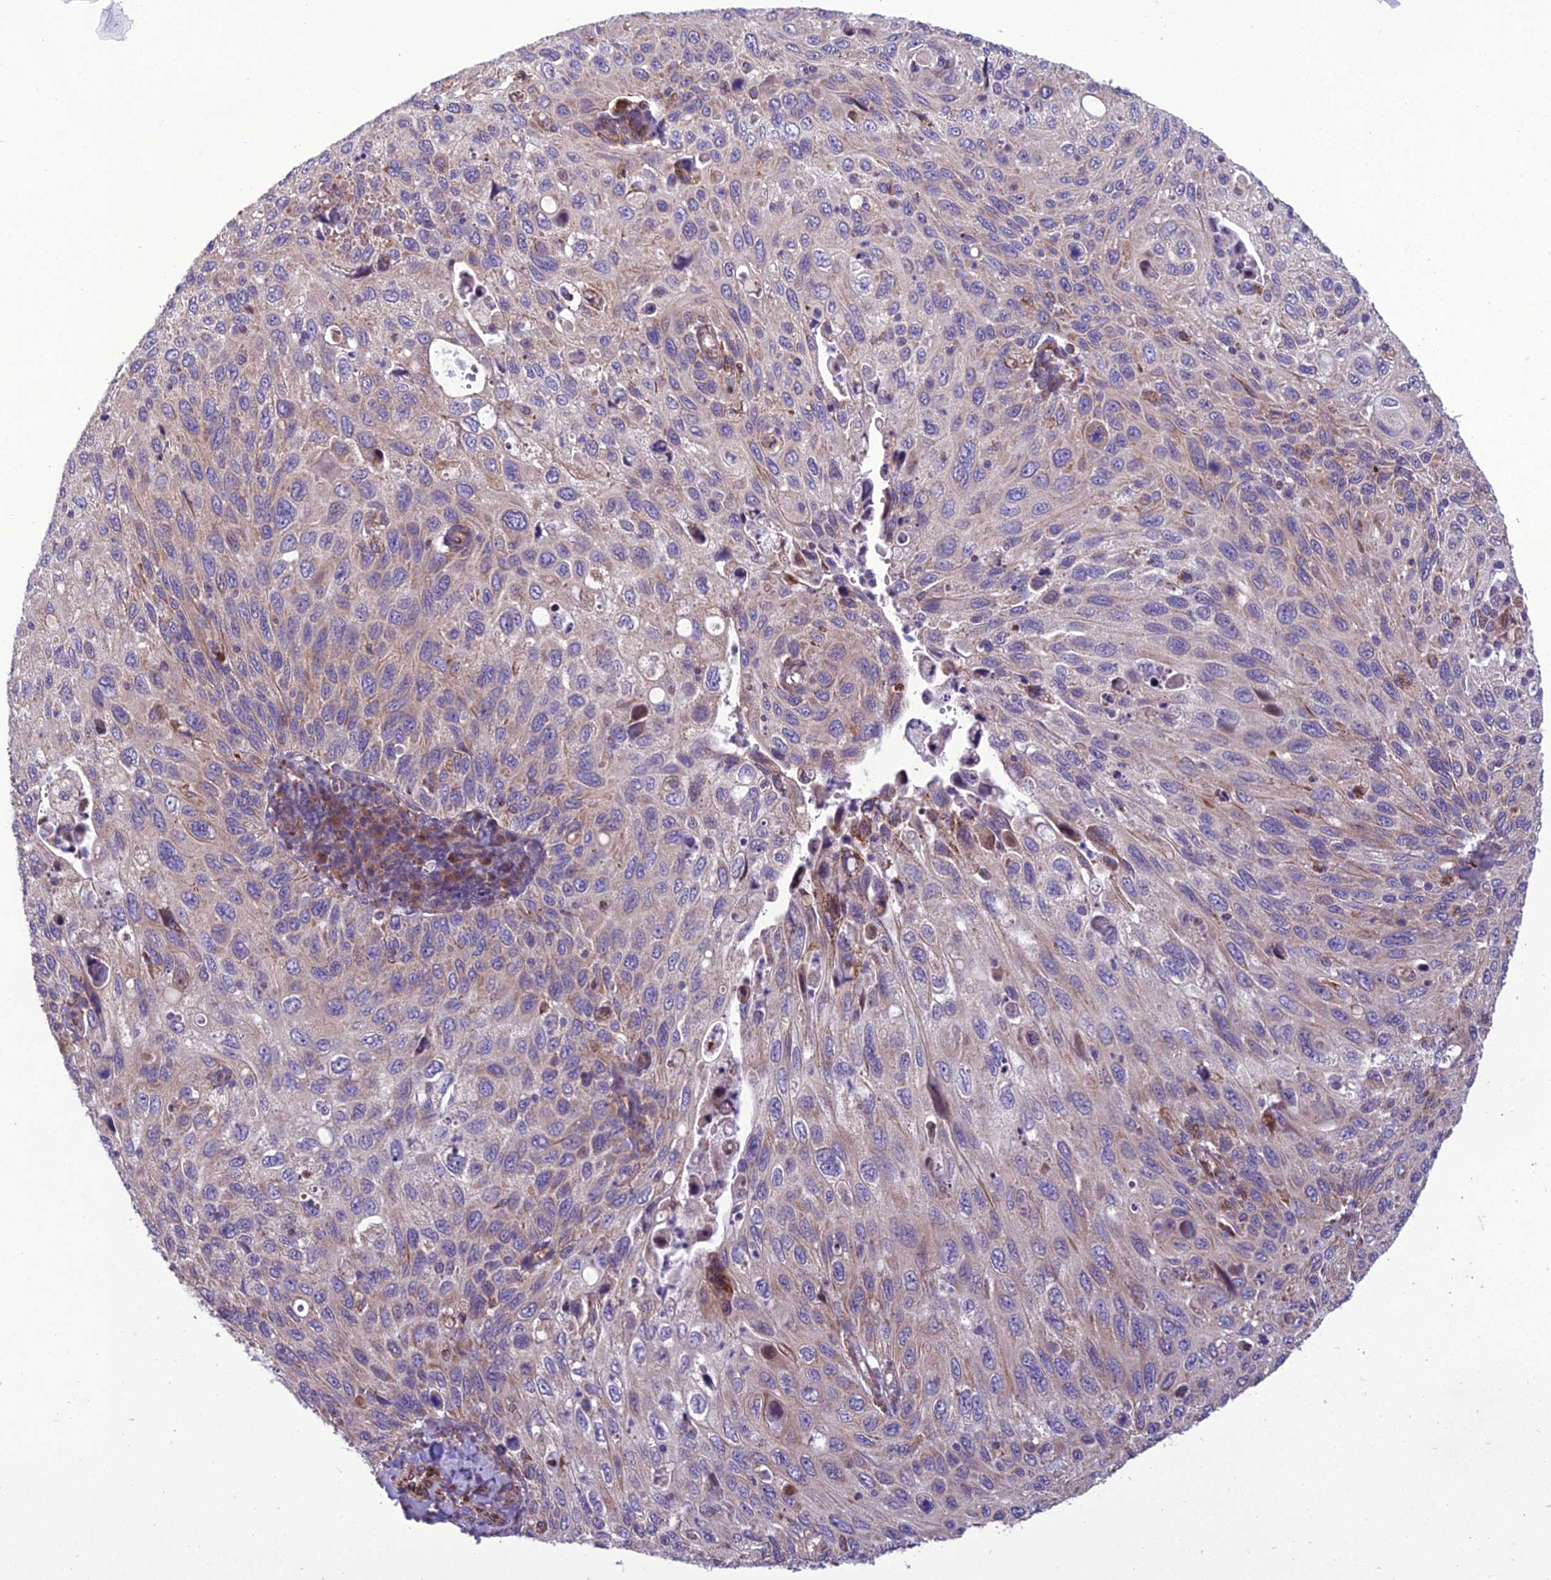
{"staining": {"intensity": "weak", "quantity": "25%-75%", "location": "cytoplasmic/membranous"}, "tissue": "cervical cancer", "cell_type": "Tumor cells", "image_type": "cancer", "snomed": [{"axis": "morphology", "description": "Squamous cell carcinoma, NOS"}, {"axis": "topography", "description": "Cervix"}], "caption": "Immunohistochemistry (IHC) (DAB) staining of human cervical cancer (squamous cell carcinoma) shows weak cytoplasmic/membranous protein staining in about 25%-75% of tumor cells.", "gene": "GIMAP1", "patient": {"sex": "female", "age": 70}}